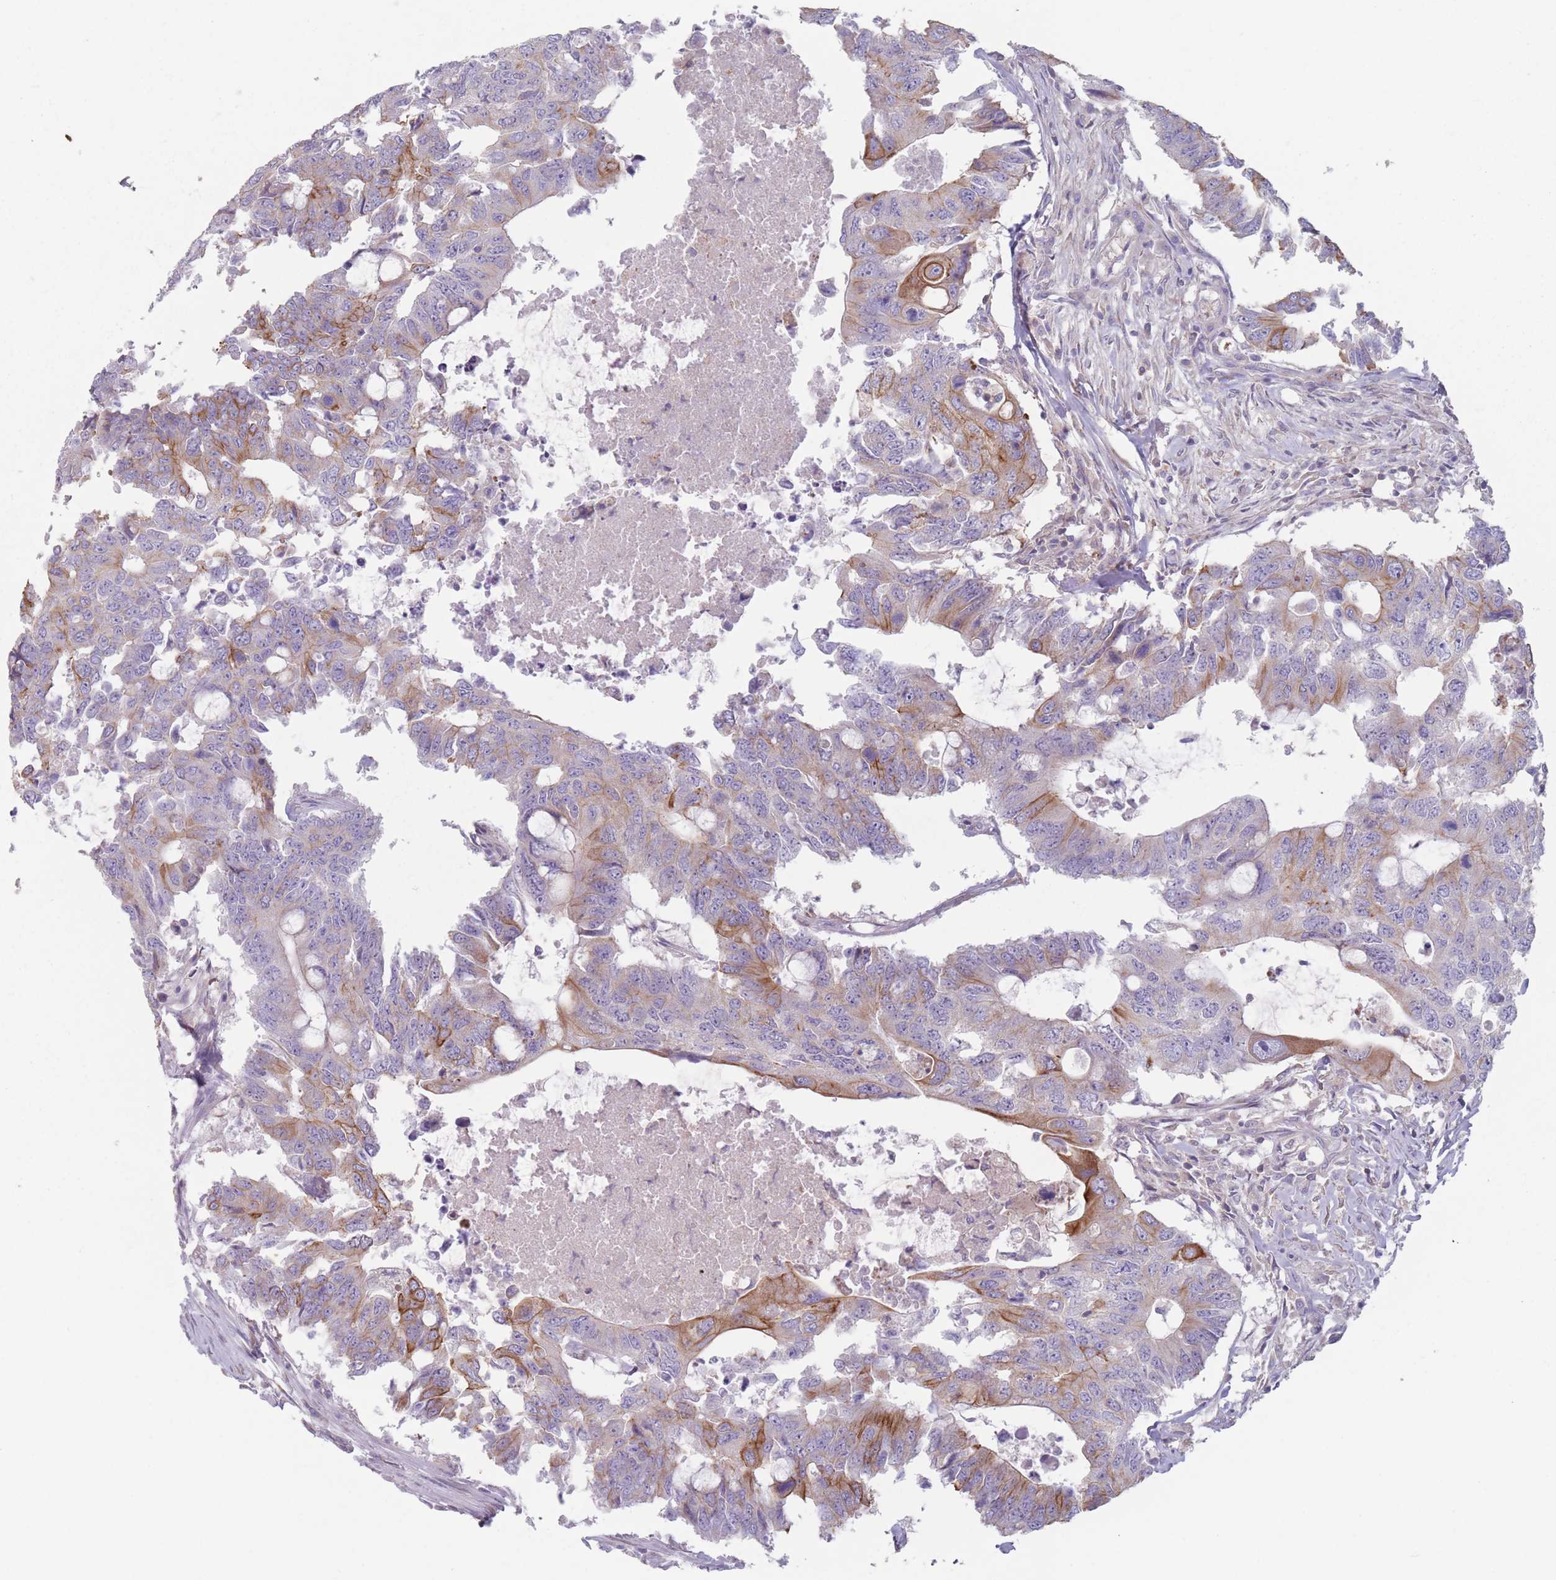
{"staining": {"intensity": "moderate", "quantity": "<25%", "location": "cytoplasmic/membranous"}, "tissue": "colorectal cancer", "cell_type": "Tumor cells", "image_type": "cancer", "snomed": [{"axis": "morphology", "description": "Adenocarcinoma, NOS"}, {"axis": "topography", "description": "Colon"}], "caption": "Colorectal cancer tissue exhibits moderate cytoplasmic/membranous expression in approximately <25% of tumor cells, visualized by immunohistochemistry.", "gene": "HSBP1L1", "patient": {"sex": "male", "age": 71}}